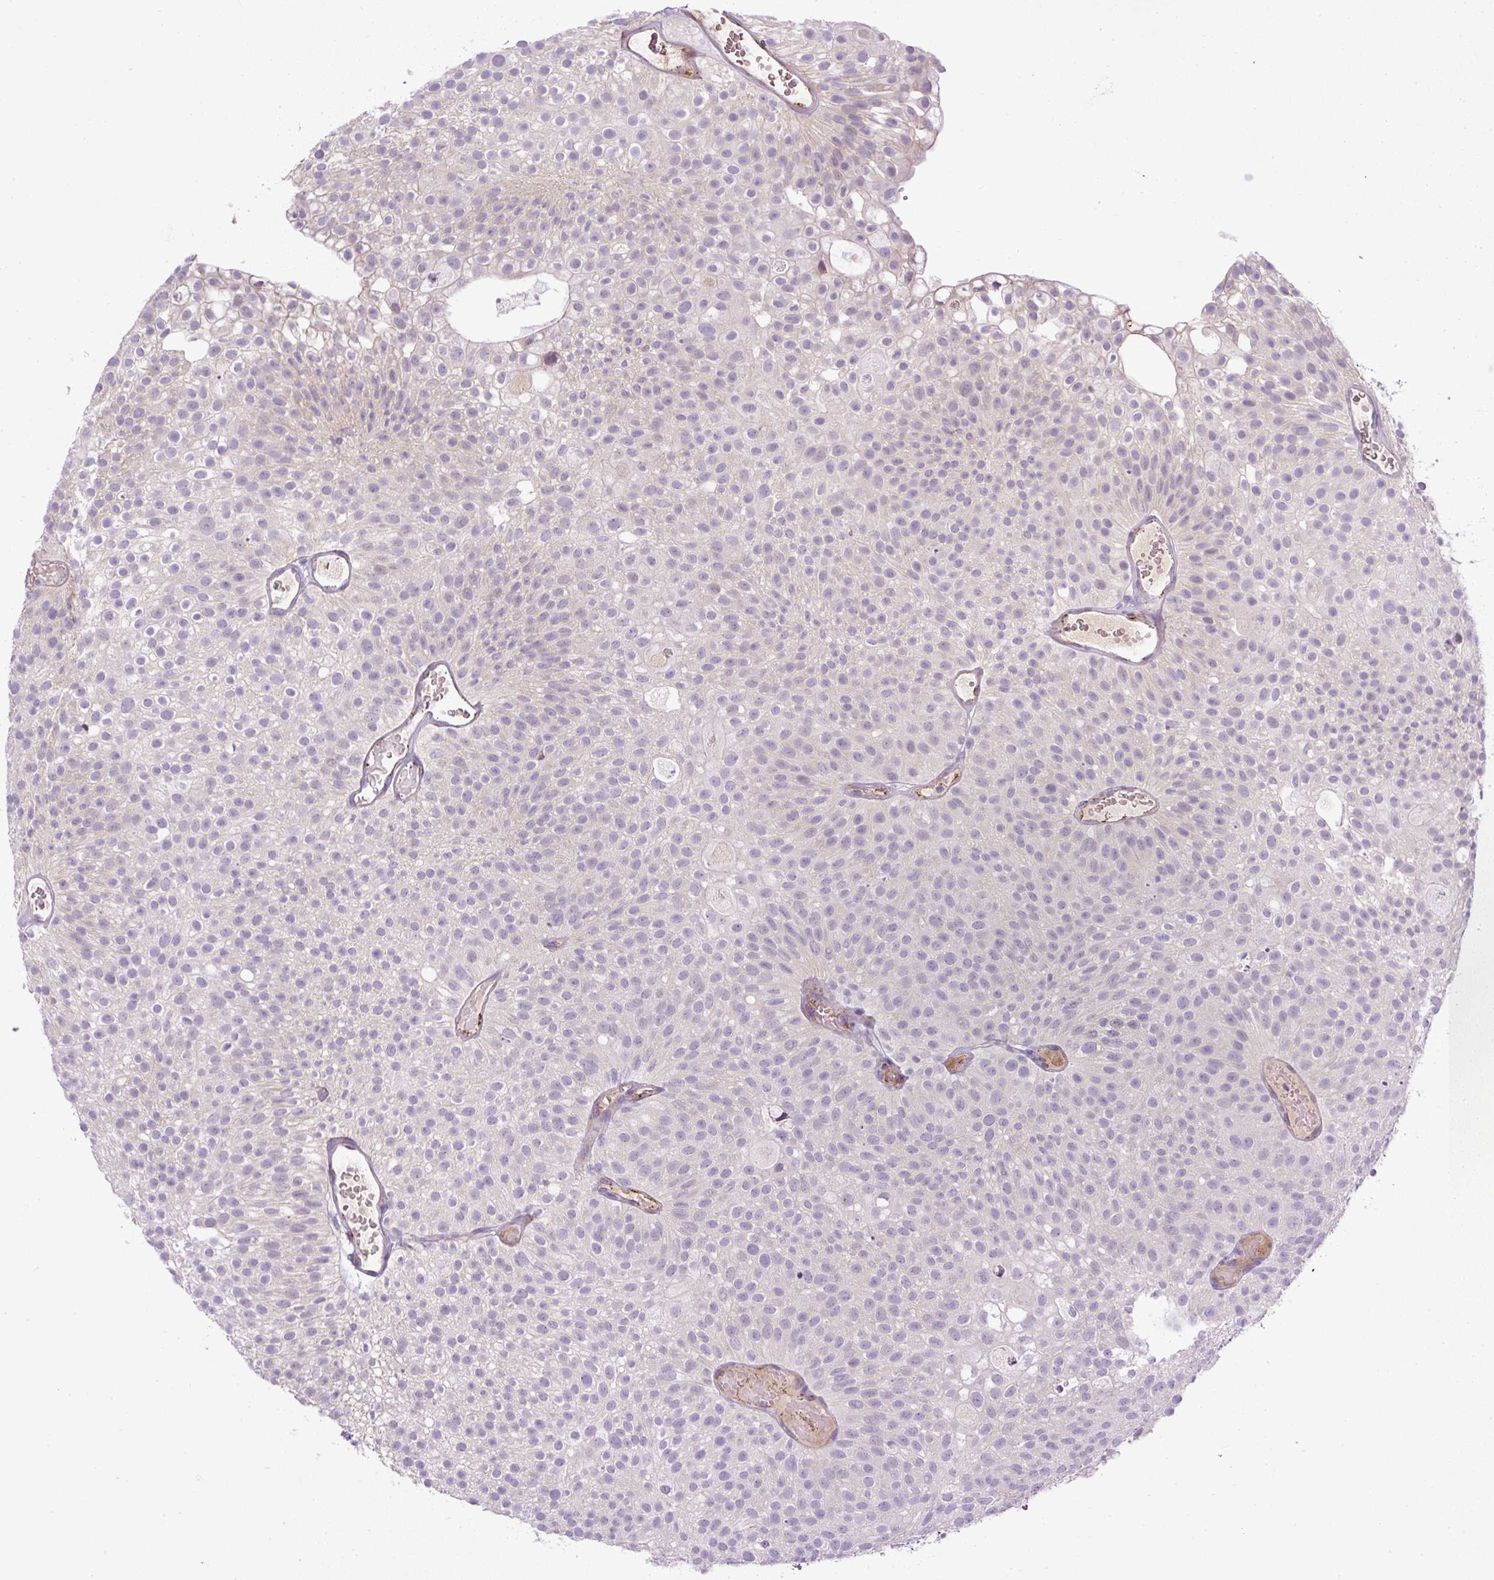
{"staining": {"intensity": "negative", "quantity": "none", "location": "none"}, "tissue": "urothelial cancer", "cell_type": "Tumor cells", "image_type": "cancer", "snomed": [{"axis": "morphology", "description": "Urothelial carcinoma, Low grade"}, {"axis": "topography", "description": "Urinary bladder"}], "caption": "Tumor cells are negative for protein expression in human urothelial cancer.", "gene": "LEFTY2", "patient": {"sex": "male", "age": 78}}